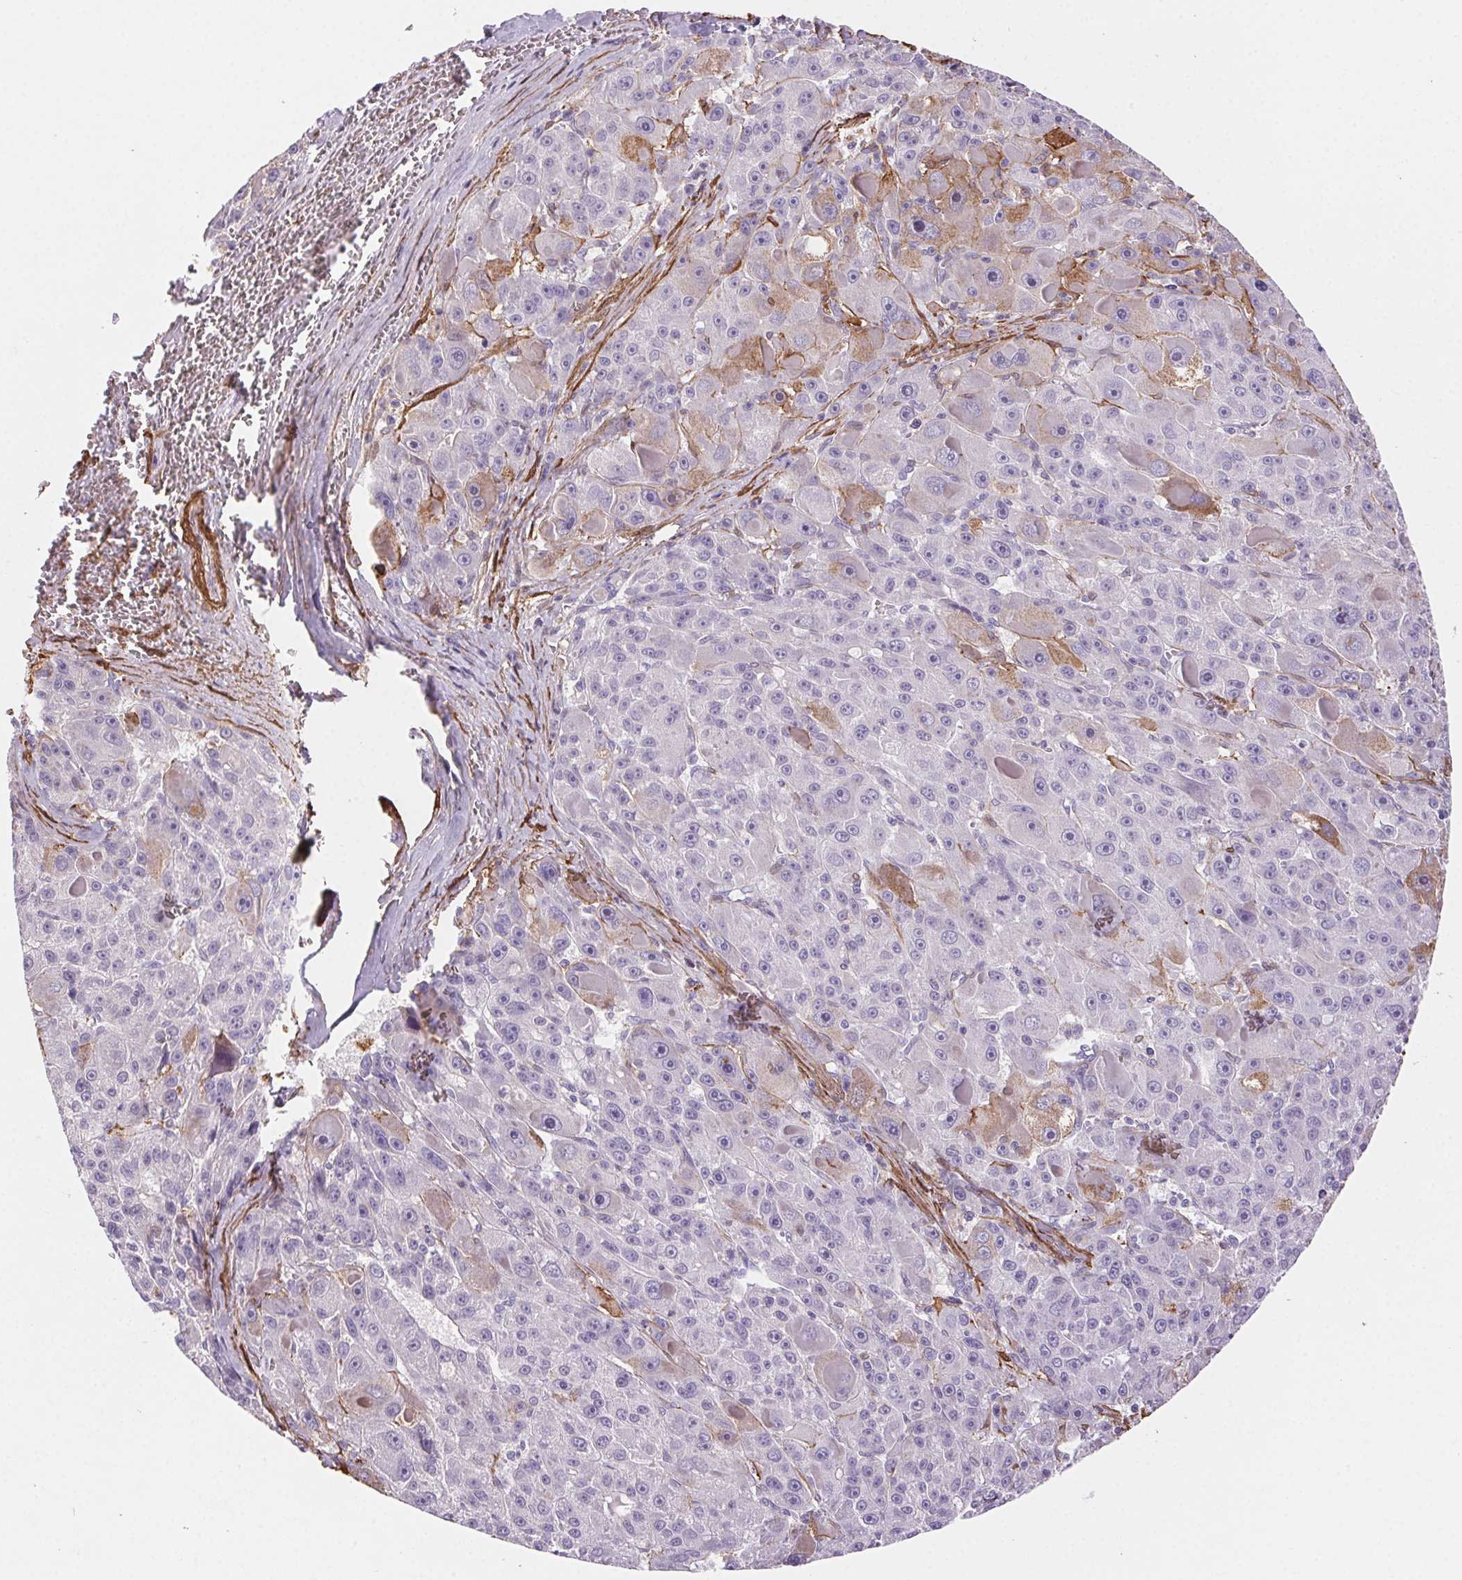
{"staining": {"intensity": "weak", "quantity": "<25%", "location": "cytoplasmic/membranous"}, "tissue": "liver cancer", "cell_type": "Tumor cells", "image_type": "cancer", "snomed": [{"axis": "morphology", "description": "Carcinoma, Hepatocellular, NOS"}, {"axis": "topography", "description": "Liver"}], "caption": "IHC of liver cancer (hepatocellular carcinoma) shows no positivity in tumor cells.", "gene": "GPX8", "patient": {"sex": "male", "age": 76}}